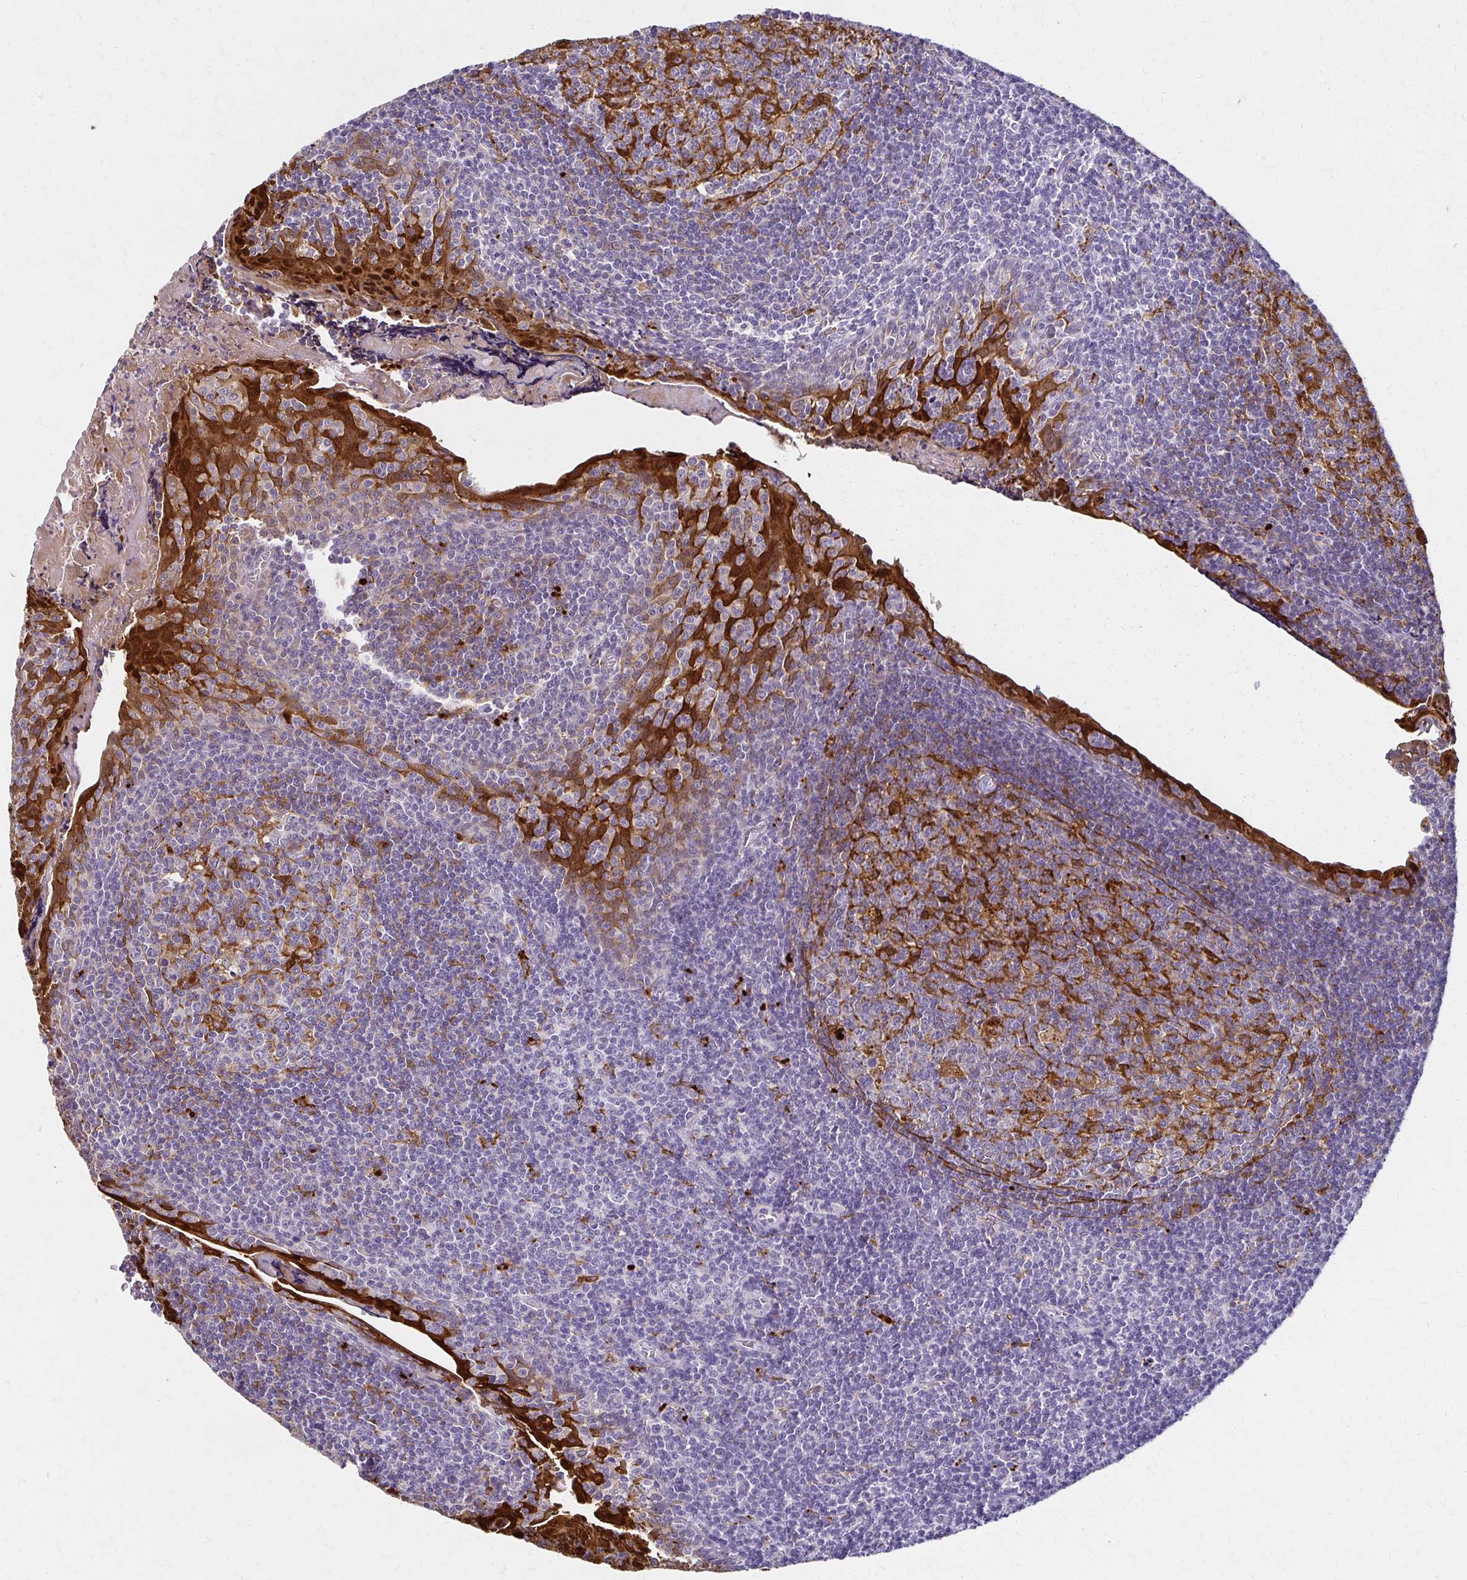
{"staining": {"intensity": "strong", "quantity": "<25%", "location": "cytoplasmic/membranous,nuclear"}, "tissue": "tonsil", "cell_type": "Germinal center cells", "image_type": "normal", "snomed": [{"axis": "morphology", "description": "Normal tissue, NOS"}, {"axis": "morphology", "description": "Inflammation, NOS"}, {"axis": "topography", "description": "Tonsil"}], "caption": "Immunohistochemical staining of unremarkable tonsil displays strong cytoplasmic/membranous,nuclear protein expression in about <25% of germinal center cells. Using DAB (brown) and hematoxylin (blue) stains, captured at high magnification using brightfield microscopy.", "gene": "BBS12", "patient": {"sex": "female", "age": 31}}